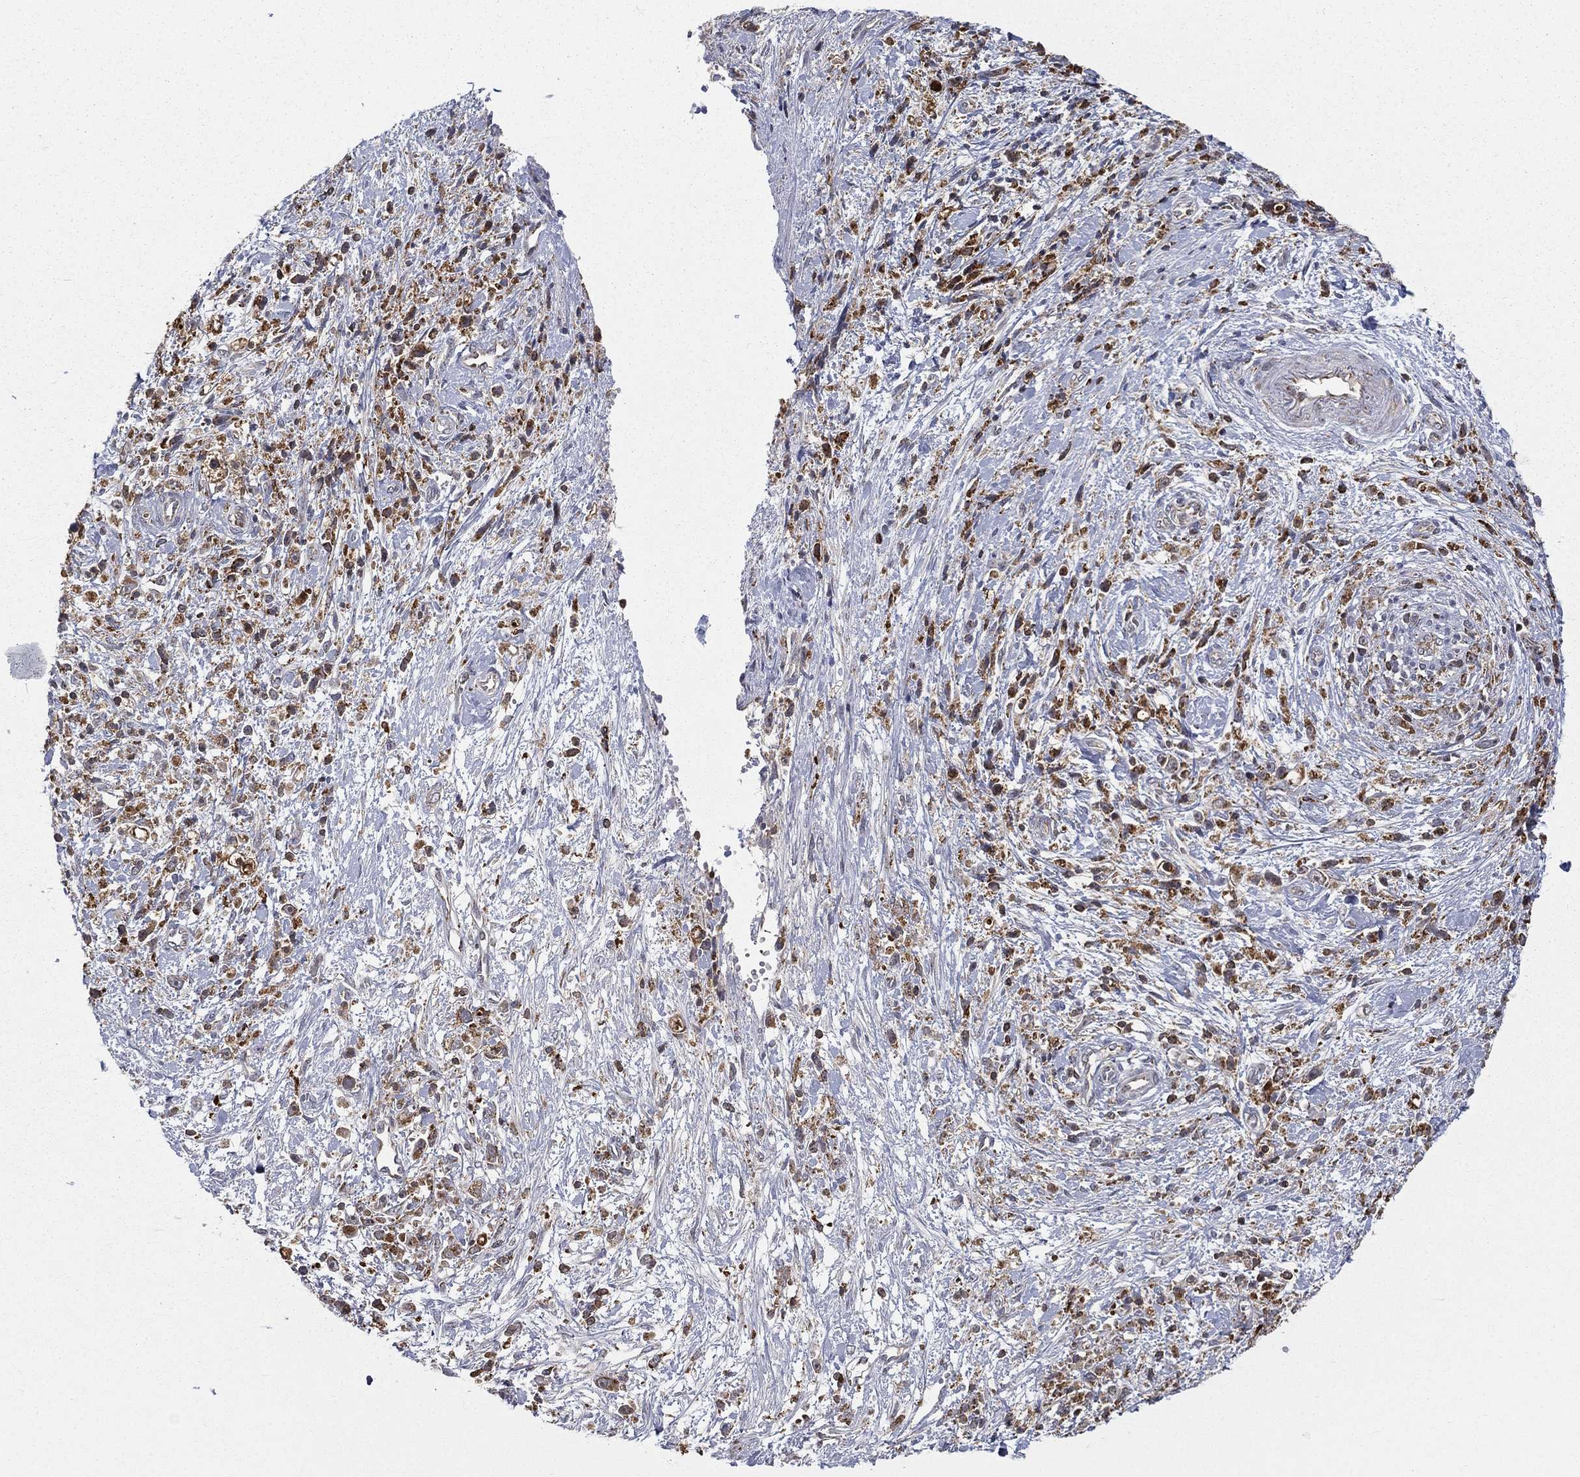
{"staining": {"intensity": "moderate", "quantity": "25%-75%", "location": "cytoplasmic/membranous"}, "tissue": "stomach cancer", "cell_type": "Tumor cells", "image_type": "cancer", "snomed": [{"axis": "morphology", "description": "Adenocarcinoma, NOS"}, {"axis": "topography", "description": "Stomach"}], "caption": "Immunohistochemistry of human stomach cancer (adenocarcinoma) displays medium levels of moderate cytoplasmic/membranous staining in about 25%-75% of tumor cells.", "gene": "RIN3", "patient": {"sex": "female", "age": 59}}